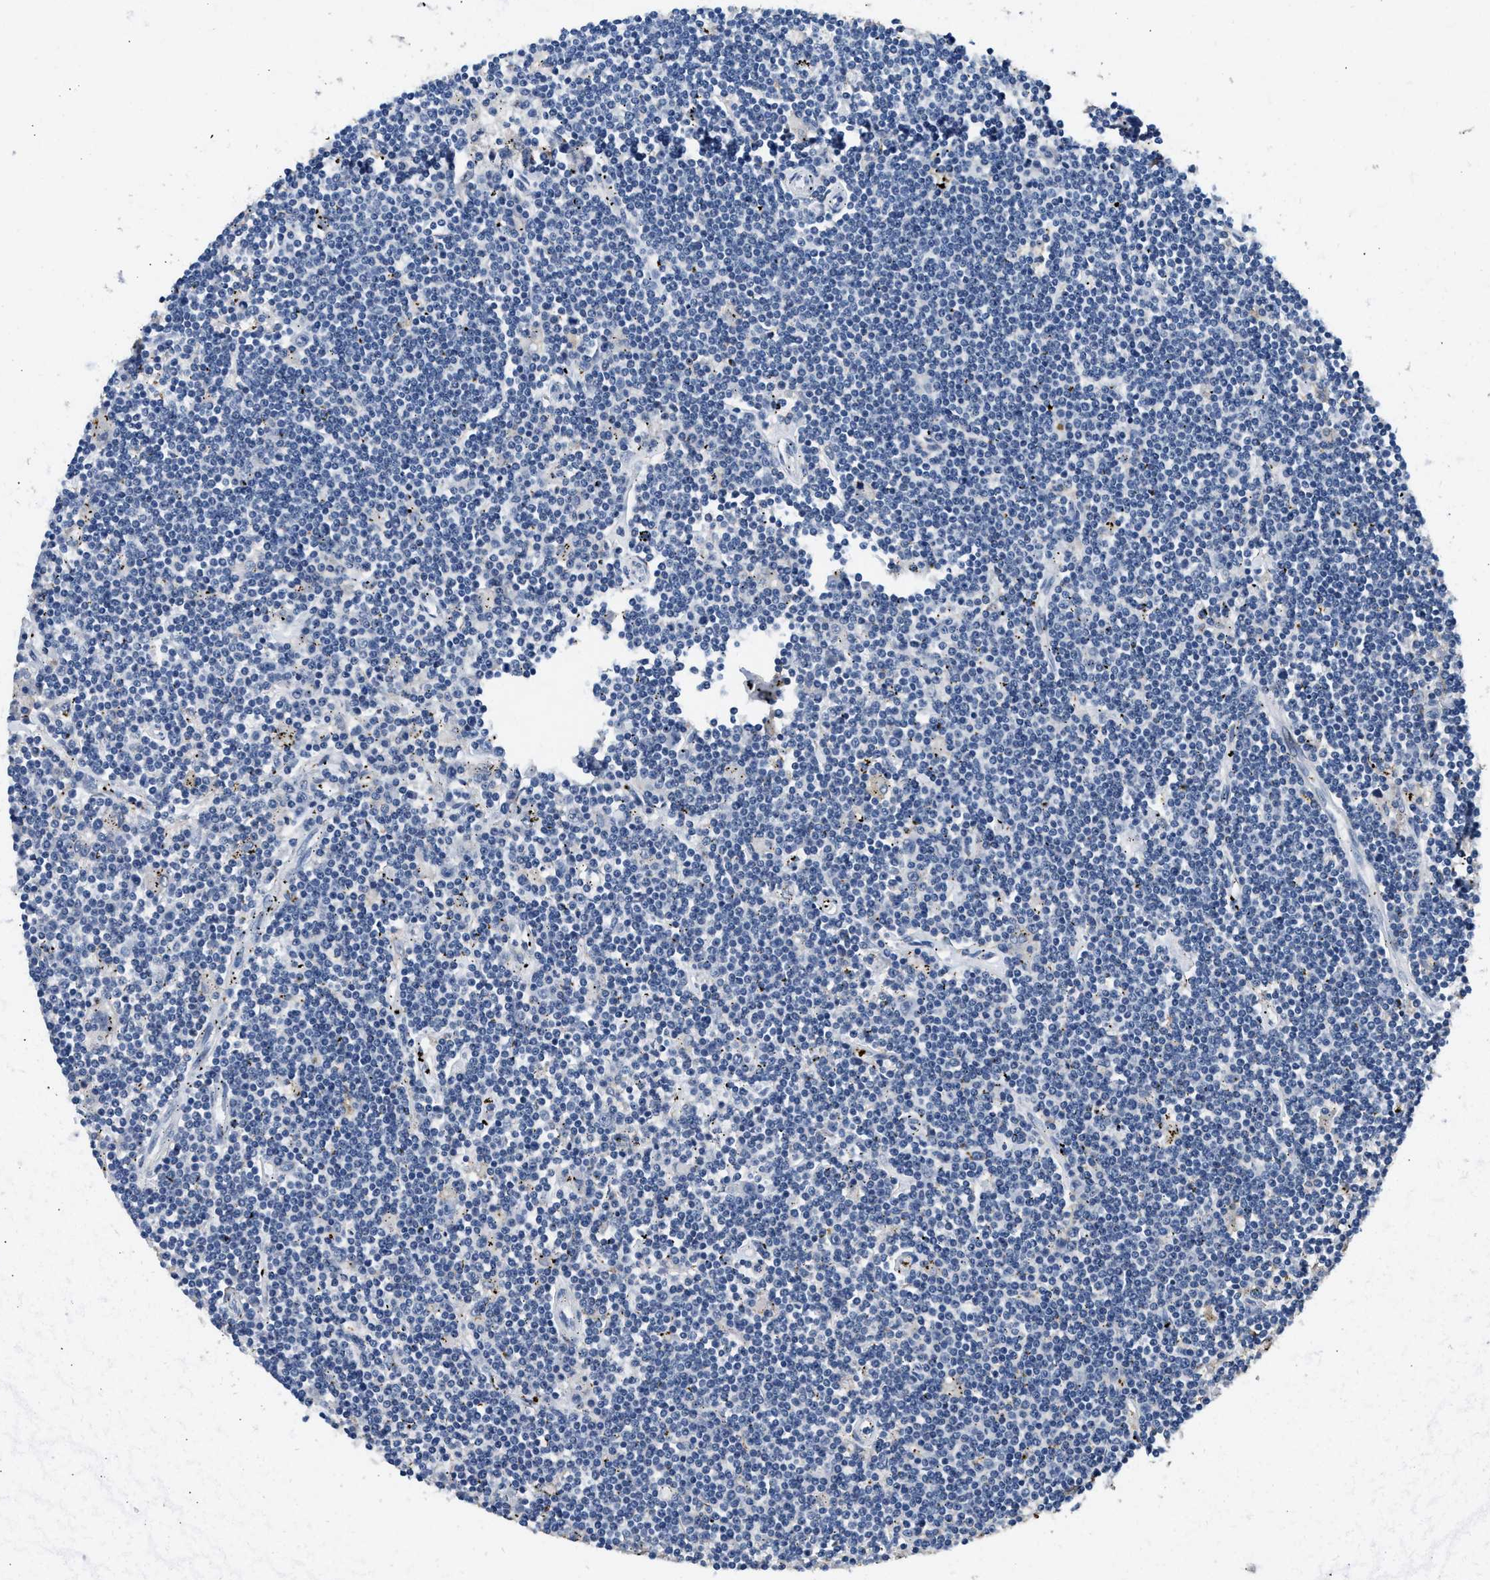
{"staining": {"intensity": "negative", "quantity": "none", "location": "none"}, "tissue": "lymphoma", "cell_type": "Tumor cells", "image_type": "cancer", "snomed": [{"axis": "morphology", "description": "Malignant lymphoma, non-Hodgkin's type, Low grade"}, {"axis": "topography", "description": "Spleen"}], "caption": "Immunohistochemical staining of lymphoma shows no significant expression in tumor cells.", "gene": "LRP1", "patient": {"sex": "male", "age": 76}}